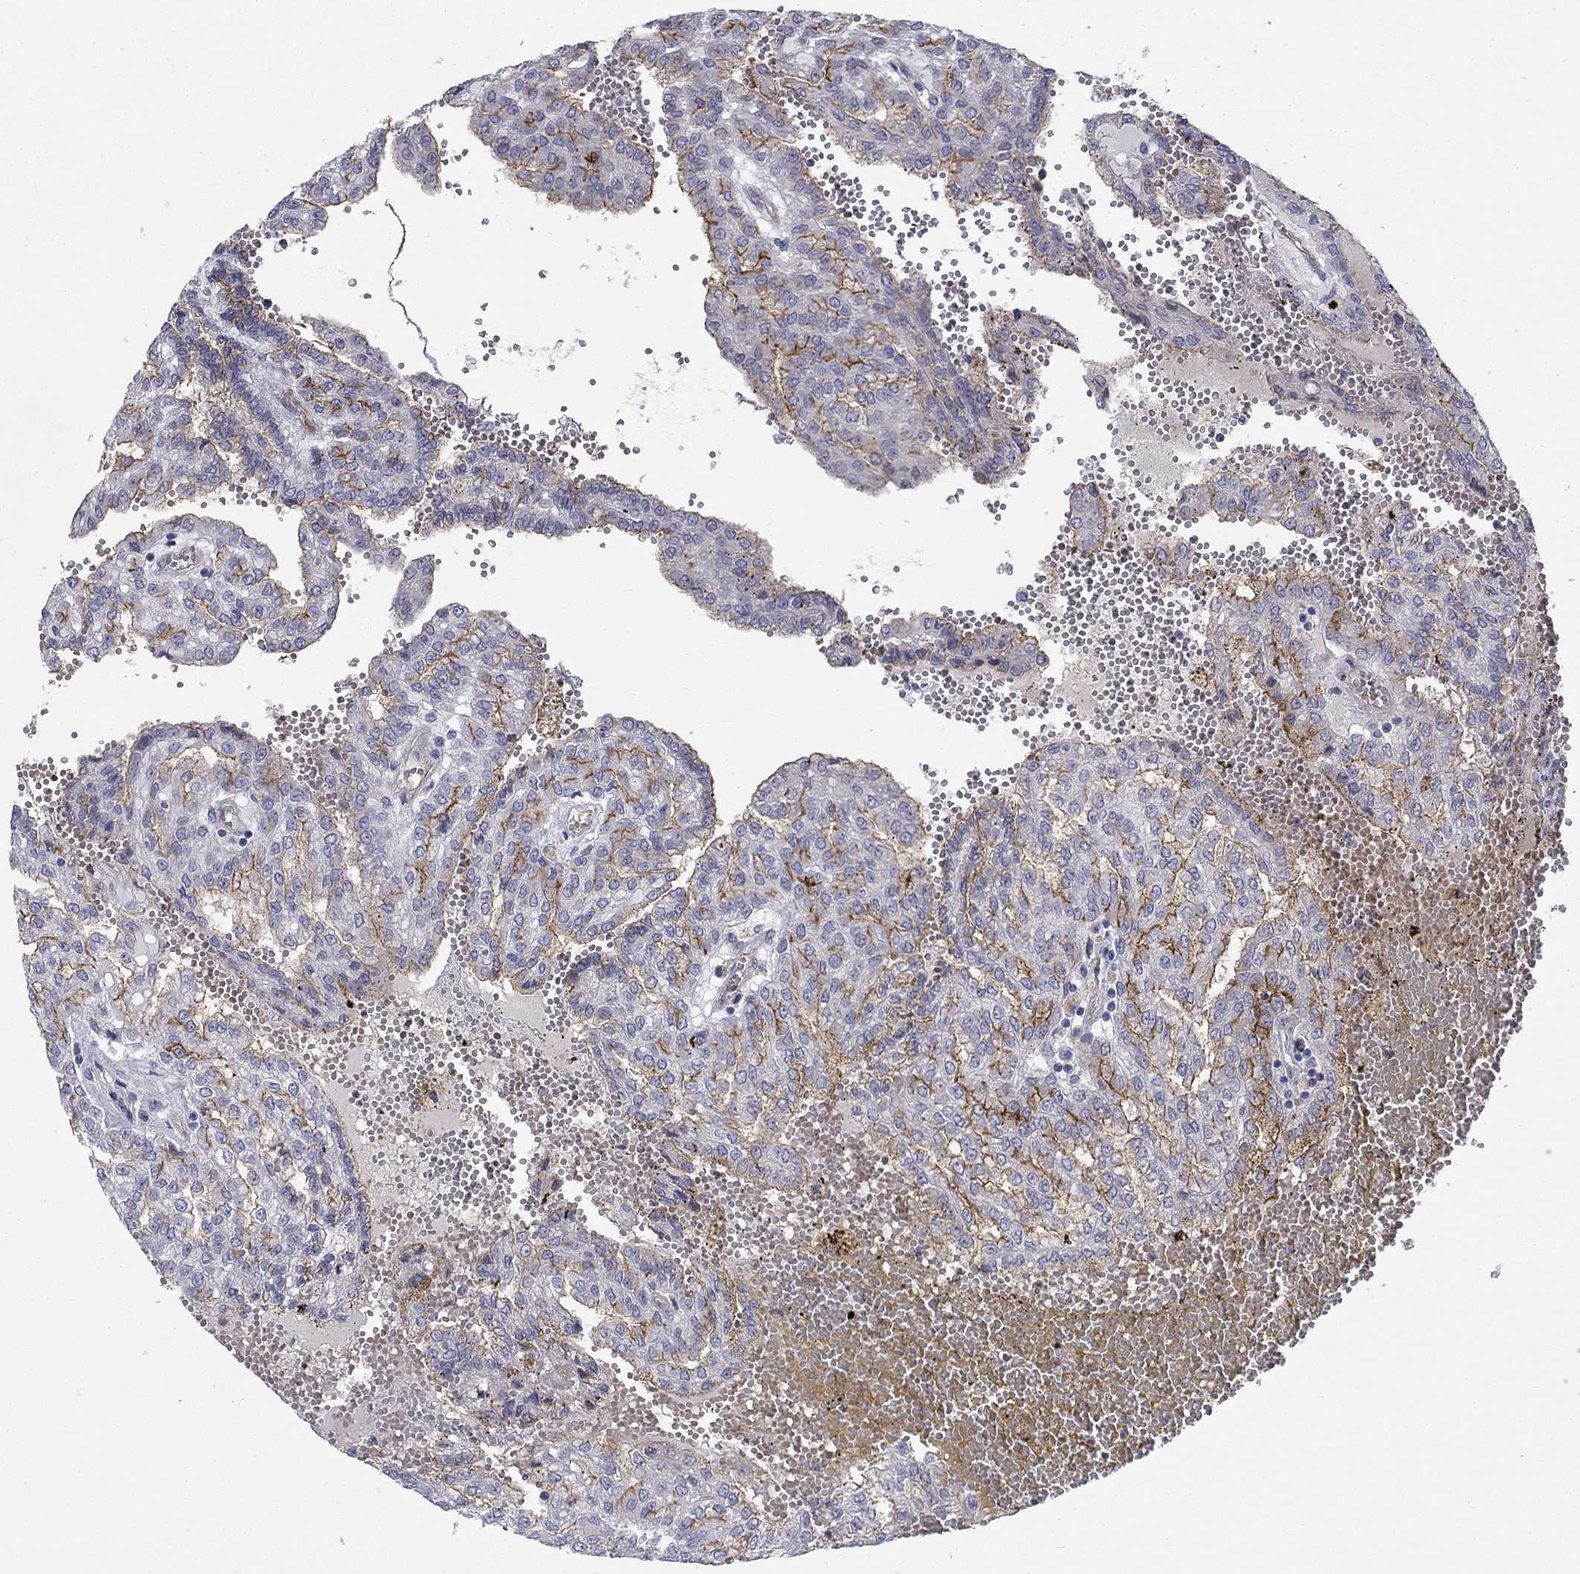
{"staining": {"intensity": "moderate", "quantity": "25%-75%", "location": "cytoplasmic/membranous"}, "tissue": "renal cancer", "cell_type": "Tumor cells", "image_type": "cancer", "snomed": [{"axis": "morphology", "description": "Adenocarcinoma, NOS"}, {"axis": "topography", "description": "Kidney"}], "caption": "Approximately 25%-75% of tumor cells in human adenocarcinoma (renal) demonstrate moderate cytoplasmic/membranous protein expression as visualized by brown immunohistochemical staining.", "gene": "SLC1A1", "patient": {"sex": "male", "age": 63}}